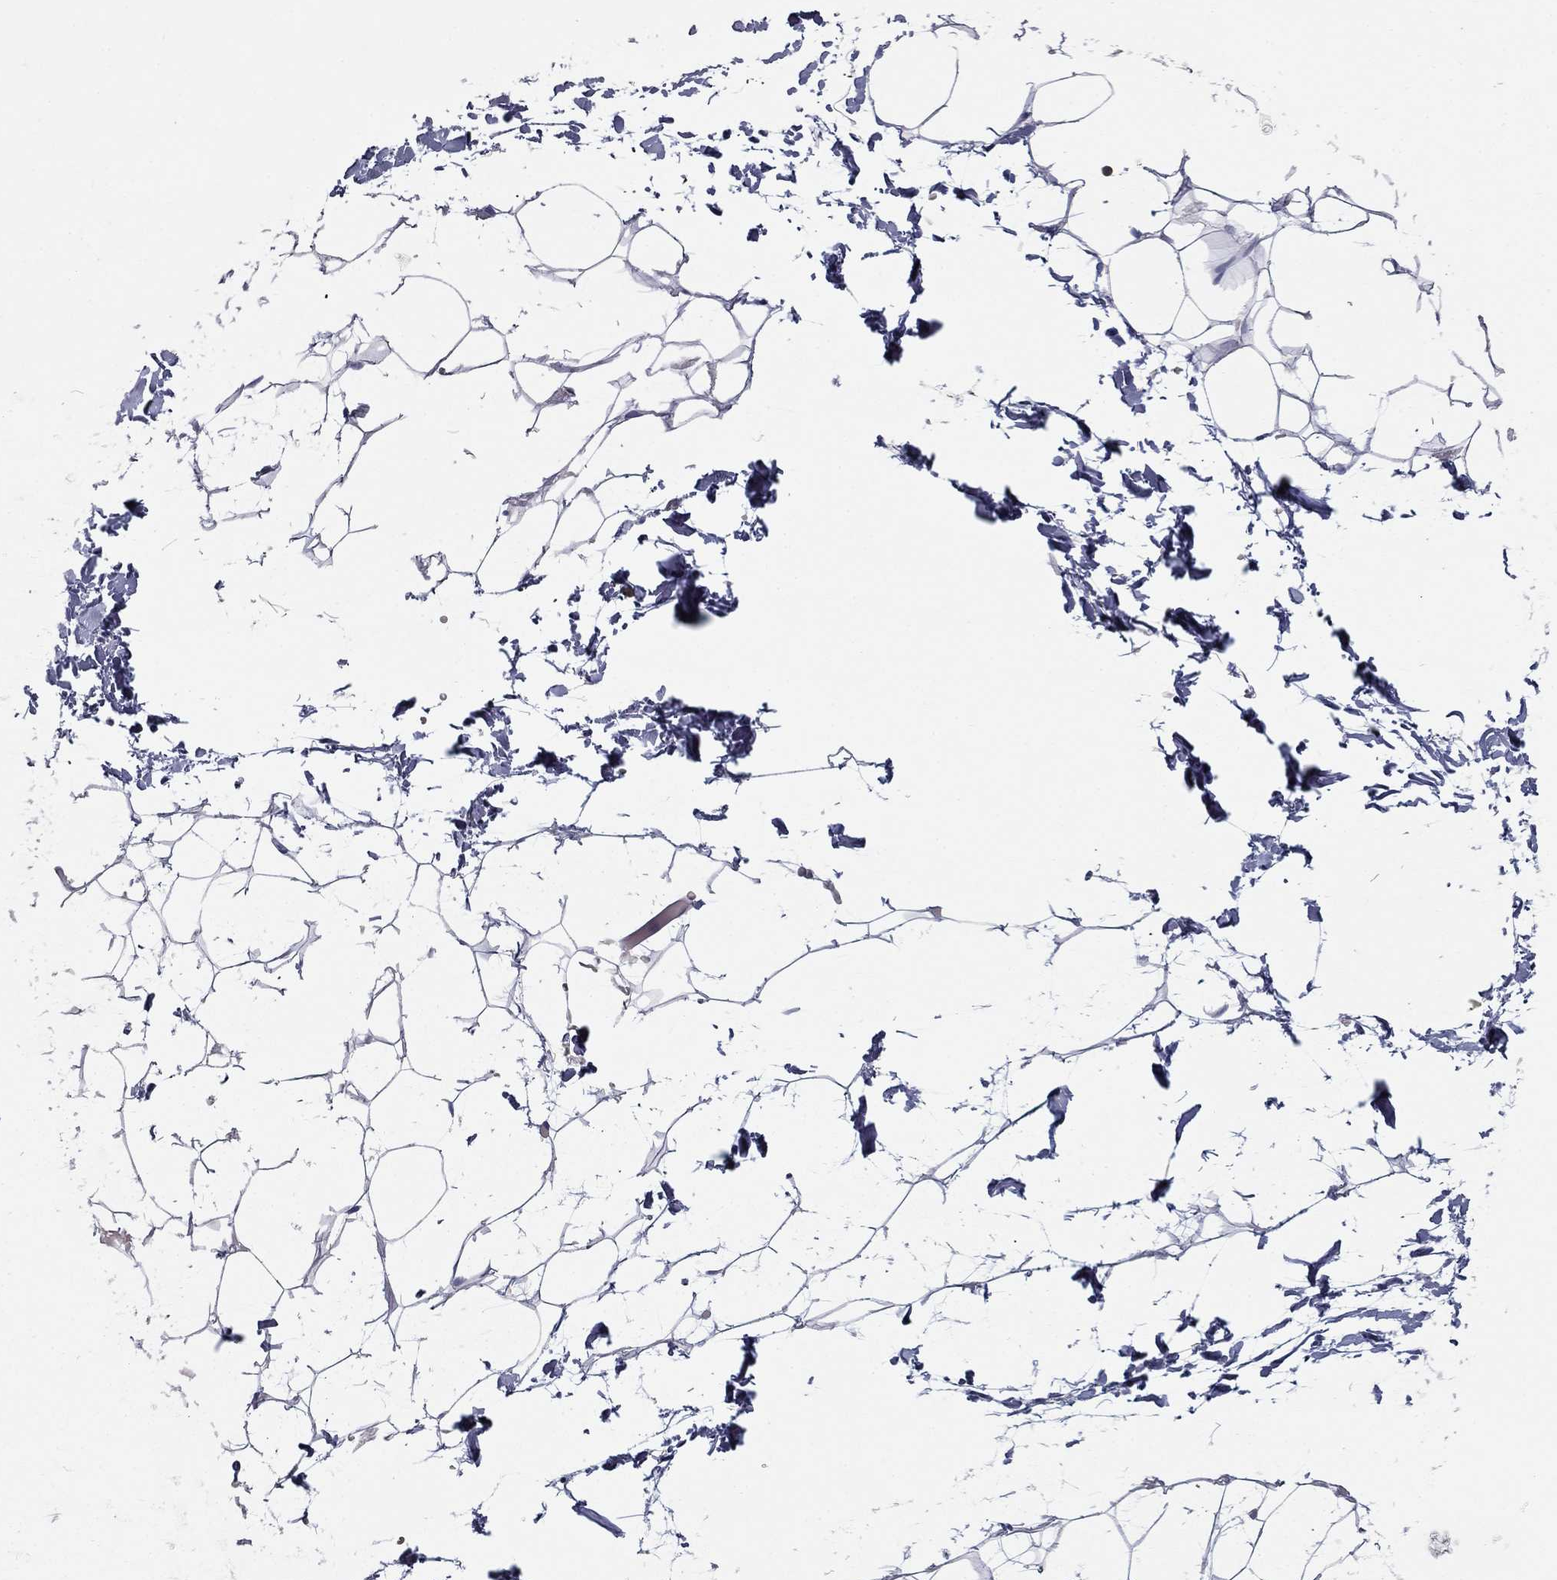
{"staining": {"intensity": "negative", "quantity": "none", "location": "none"}, "tissue": "adipose tissue", "cell_type": "Adipocytes", "image_type": "normal", "snomed": [{"axis": "morphology", "description": "Normal tissue, NOS"}, {"axis": "topography", "description": "Skin"}, {"axis": "topography", "description": "Peripheral nerve tissue"}], "caption": "A high-resolution histopathology image shows immunohistochemistry staining of unremarkable adipose tissue, which demonstrates no significant staining in adipocytes. (IHC, brightfield microscopy, high magnification).", "gene": "ARHGAP27", "patient": {"sex": "female", "age": 56}}